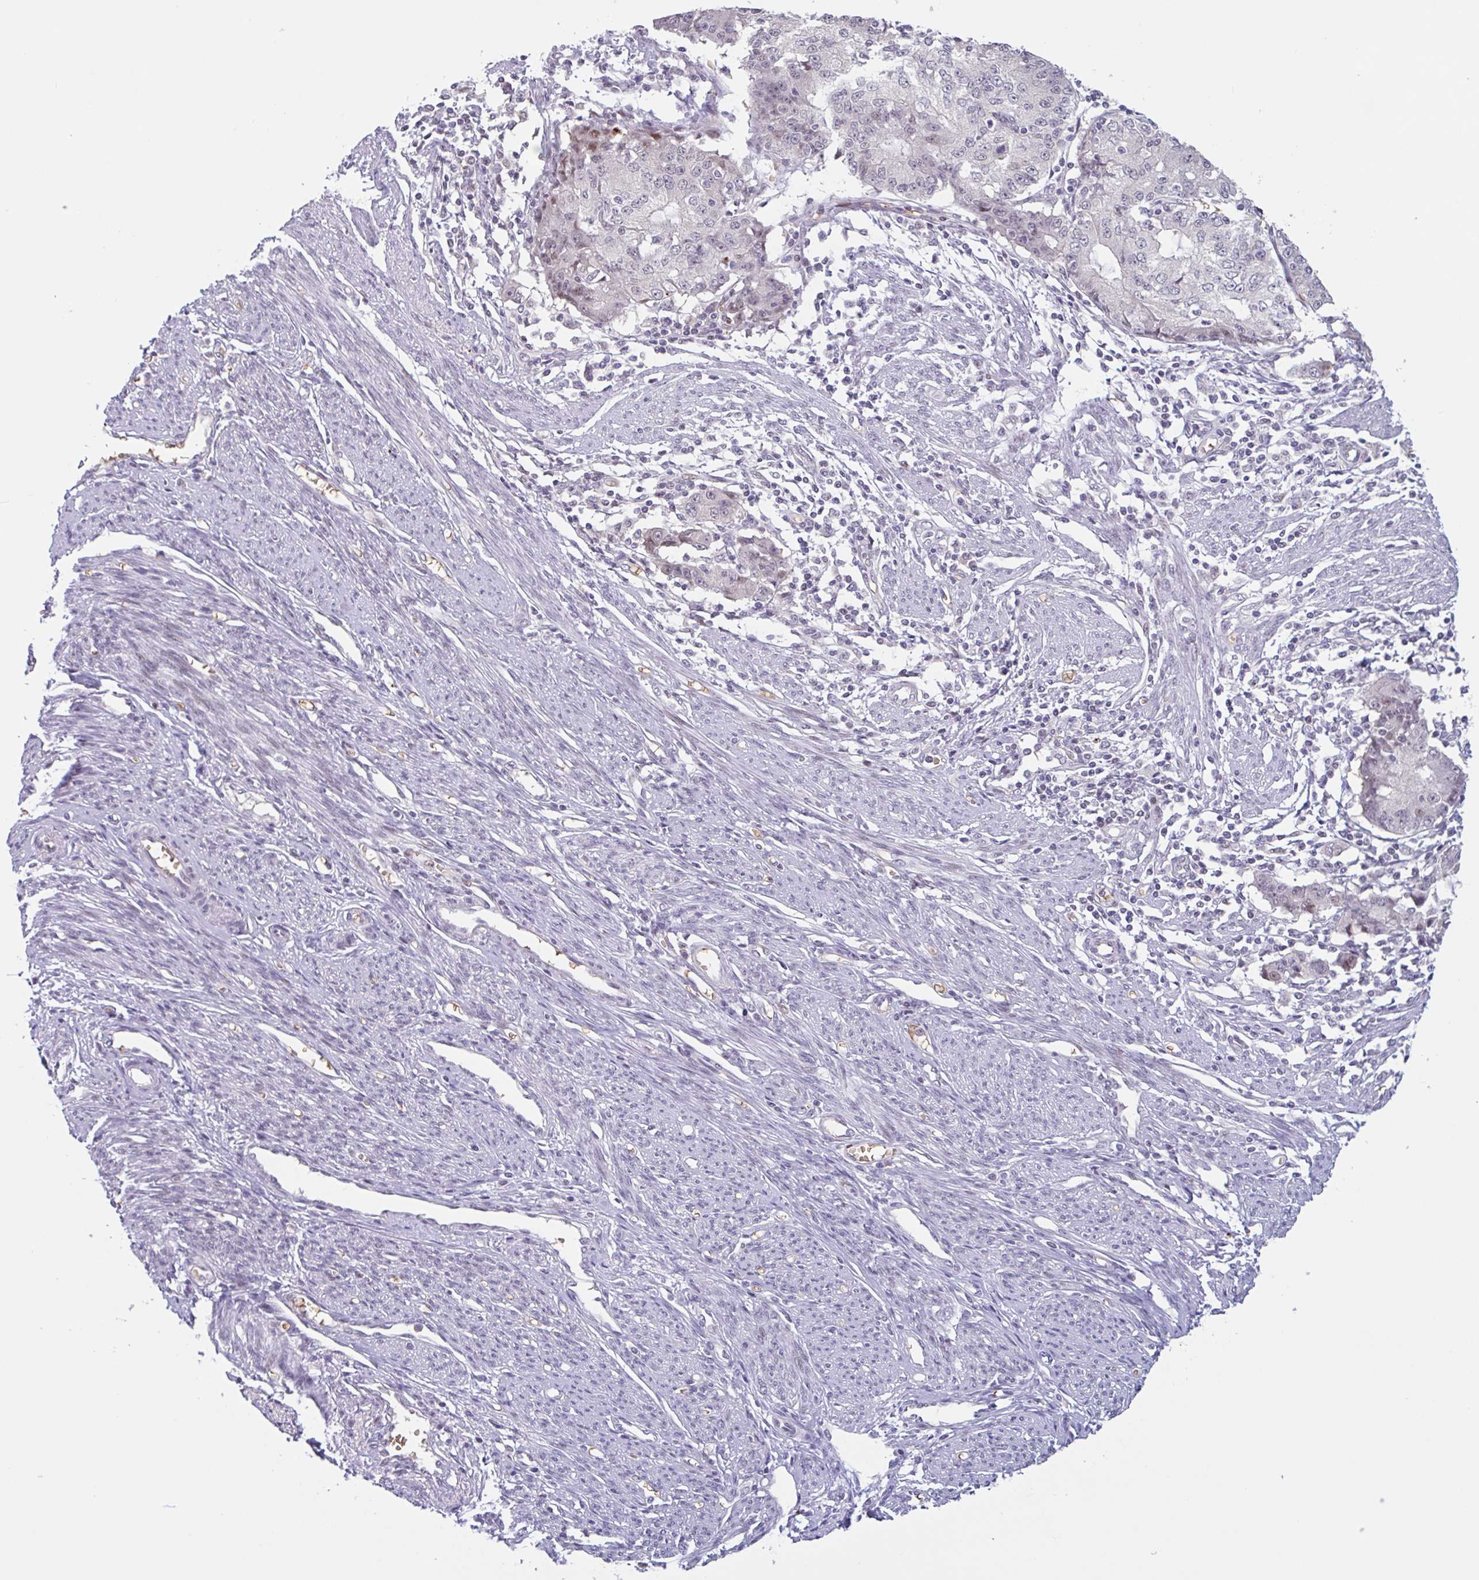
{"staining": {"intensity": "negative", "quantity": "none", "location": "none"}, "tissue": "endometrial cancer", "cell_type": "Tumor cells", "image_type": "cancer", "snomed": [{"axis": "morphology", "description": "Adenocarcinoma, NOS"}, {"axis": "topography", "description": "Endometrium"}], "caption": "This is an IHC histopathology image of endometrial cancer. There is no staining in tumor cells.", "gene": "RHAG", "patient": {"sex": "female", "age": 56}}